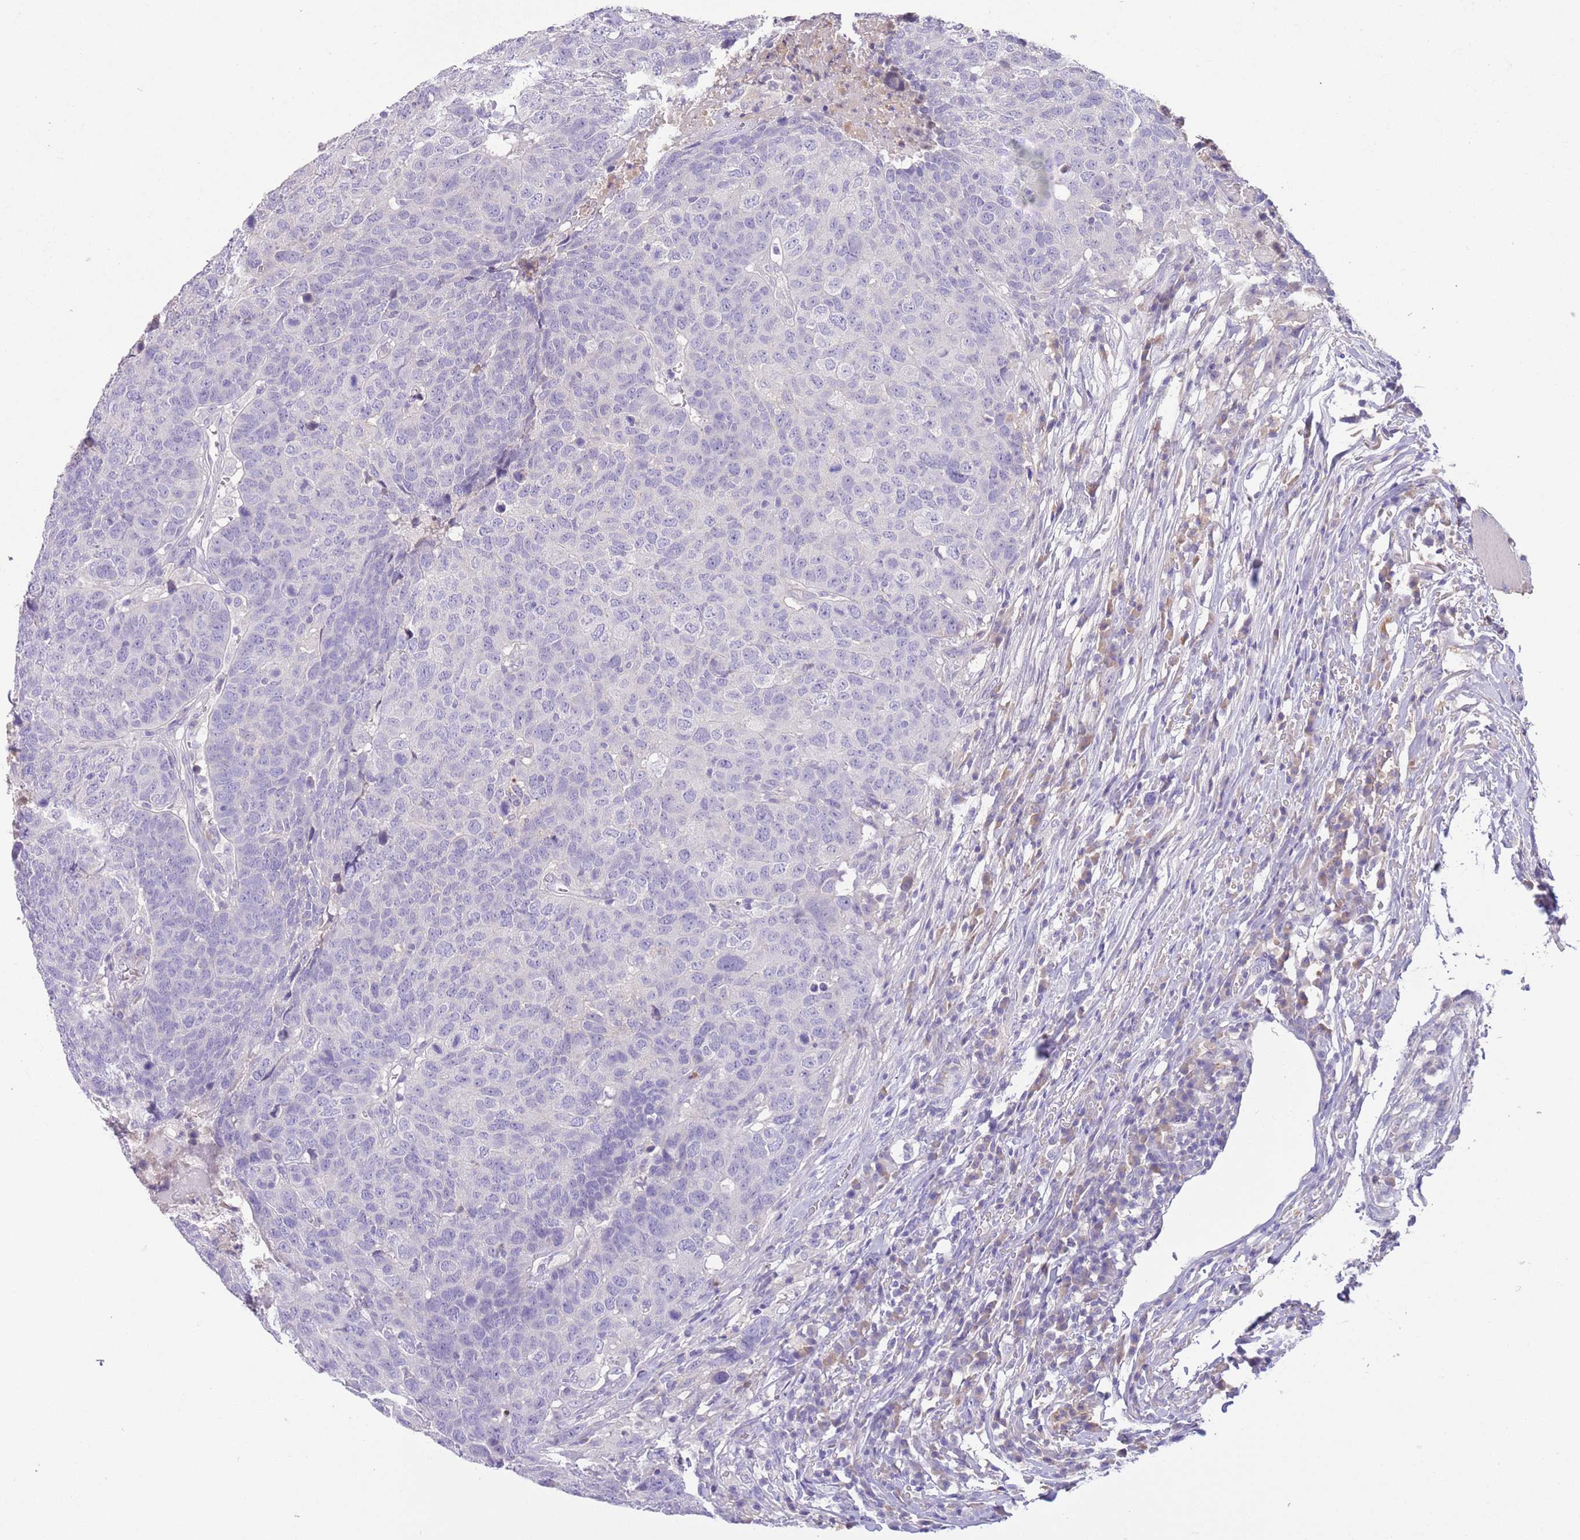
{"staining": {"intensity": "negative", "quantity": "none", "location": "none"}, "tissue": "head and neck cancer", "cell_type": "Tumor cells", "image_type": "cancer", "snomed": [{"axis": "morphology", "description": "Normal tissue, NOS"}, {"axis": "morphology", "description": "Squamous cell carcinoma, NOS"}, {"axis": "topography", "description": "Skeletal muscle"}, {"axis": "topography", "description": "Vascular tissue"}, {"axis": "topography", "description": "Peripheral nerve tissue"}, {"axis": "topography", "description": "Head-Neck"}], "caption": "Immunohistochemical staining of human head and neck cancer exhibits no significant staining in tumor cells. (IHC, brightfield microscopy, high magnification).", "gene": "IGFL4", "patient": {"sex": "male", "age": 66}}